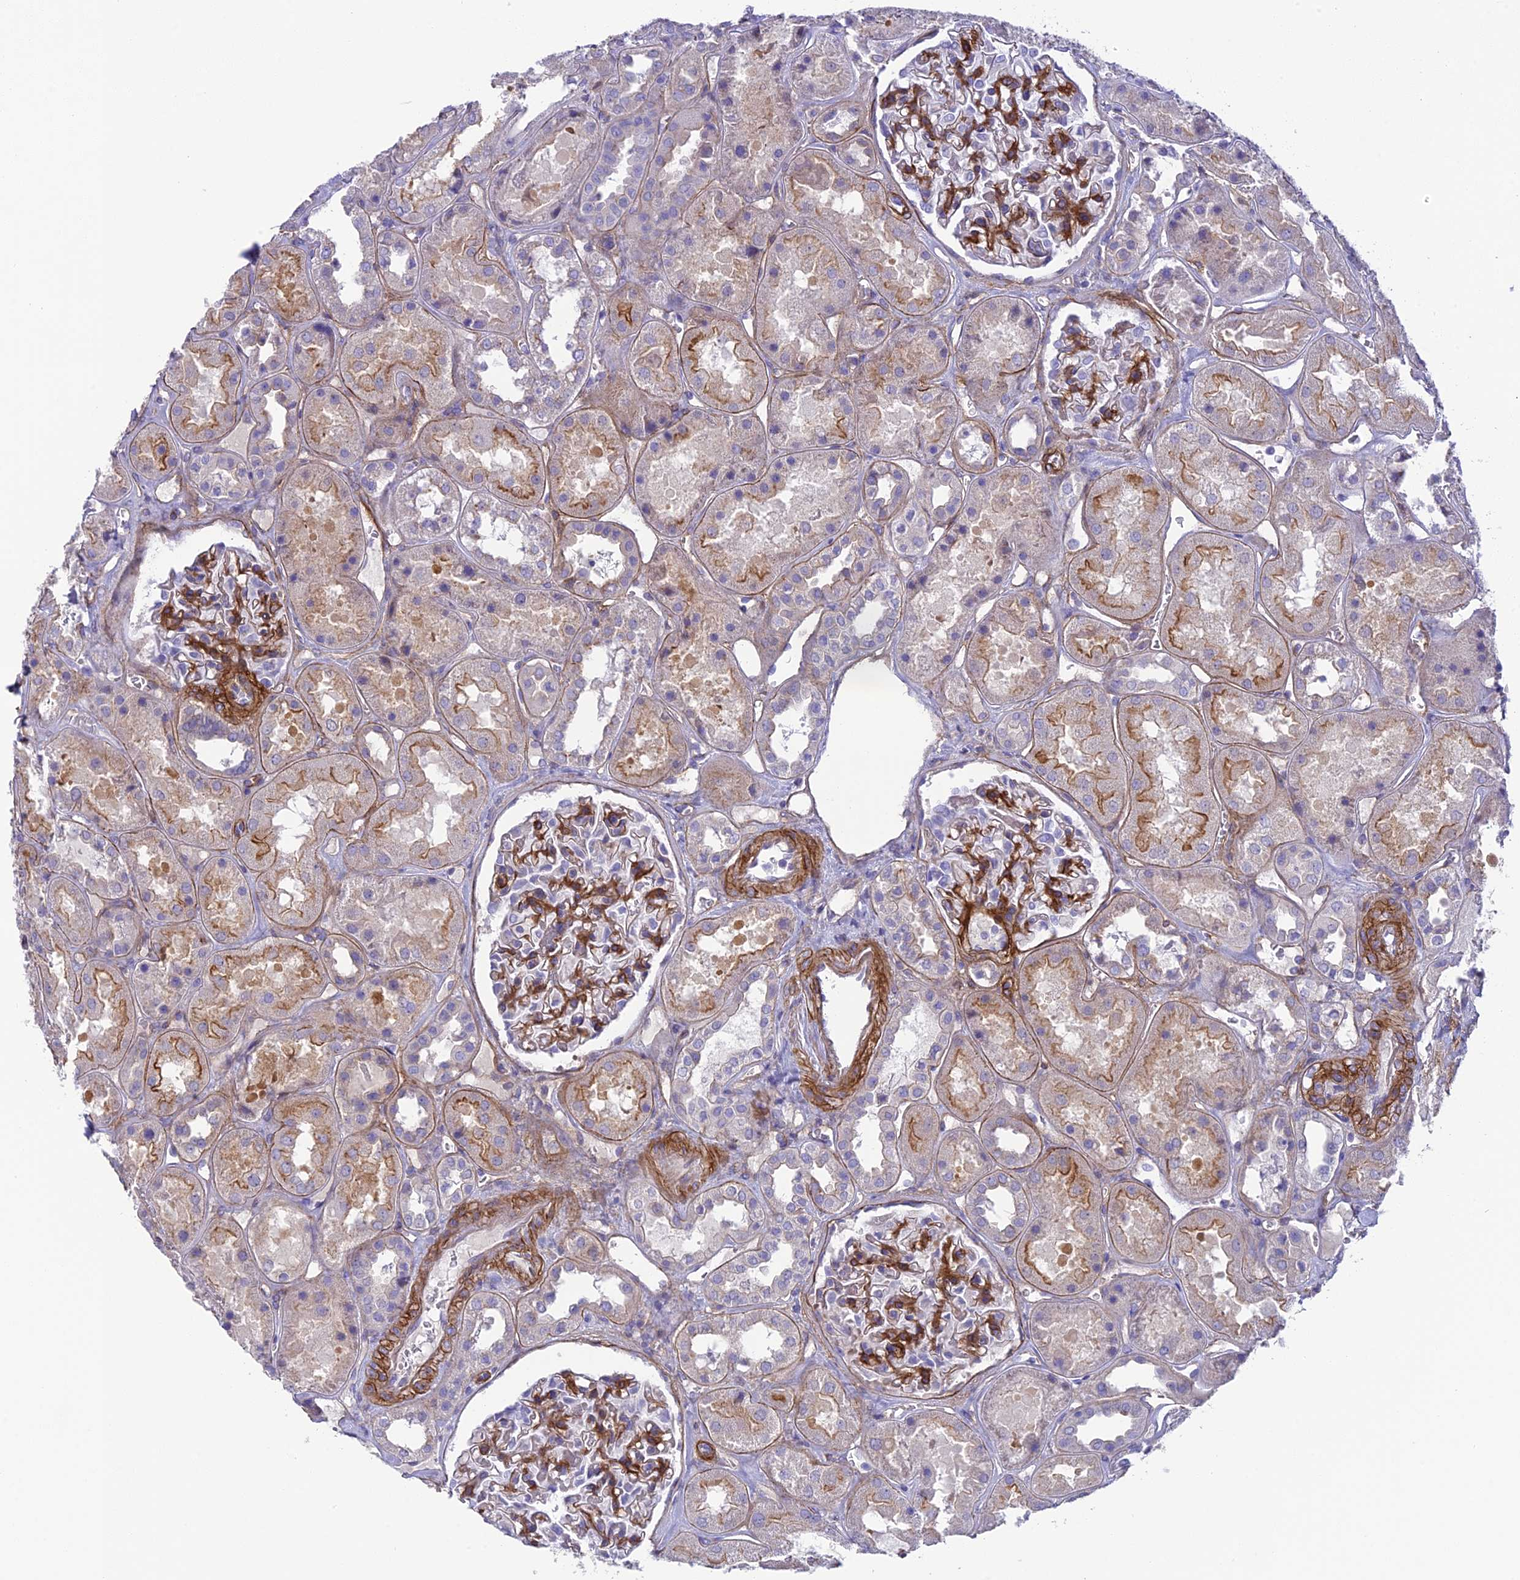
{"staining": {"intensity": "moderate", "quantity": "25%-75%", "location": "cytoplasmic/membranous"}, "tissue": "kidney", "cell_type": "Cells in glomeruli", "image_type": "normal", "snomed": [{"axis": "morphology", "description": "Normal tissue, NOS"}, {"axis": "topography", "description": "Kidney"}], "caption": "IHC histopathology image of unremarkable kidney stained for a protein (brown), which exhibits medium levels of moderate cytoplasmic/membranous positivity in approximately 25%-75% of cells in glomeruli.", "gene": "TNS1", "patient": {"sex": "male", "age": 70}}